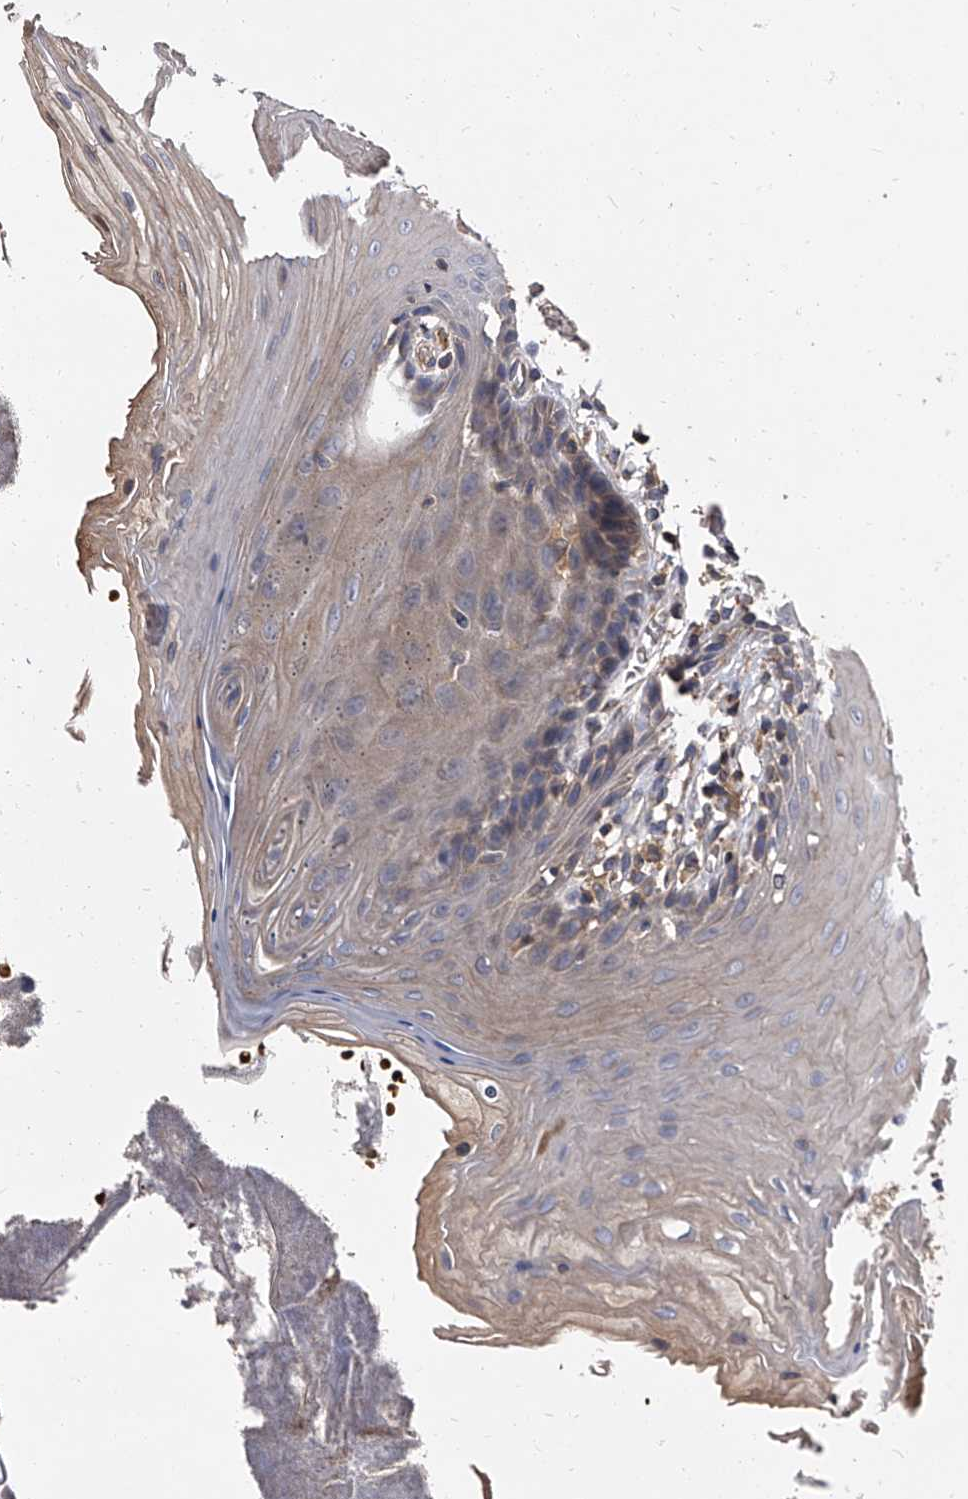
{"staining": {"intensity": "weak", "quantity": "<25%", "location": "cytoplasmic/membranous"}, "tissue": "oral mucosa", "cell_type": "Squamous epithelial cells", "image_type": "normal", "snomed": [{"axis": "morphology", "description": "Normal tissue, NOS"}, {"axis": "morphology", "description": "Squamous cell carcinoma, NOS"}, {"axis": "topography", "description": "Skeletal muscle"}, {"axis": "topography", "description": "Oral tissue"}, {"axis": "topography", "description": "Salivary gland"}, {"axis": "topography", "description": "Head-Neck"}], "caption": "This is a photomicrograph of IHC staining of normal oral mucosa, which shows no positivity in squamous epithelial cells. (DAB IHC visualized using brightfield microscopy, high magnification).", "gene": "STK36", "patient": {"sex": "male", "age": 54}}